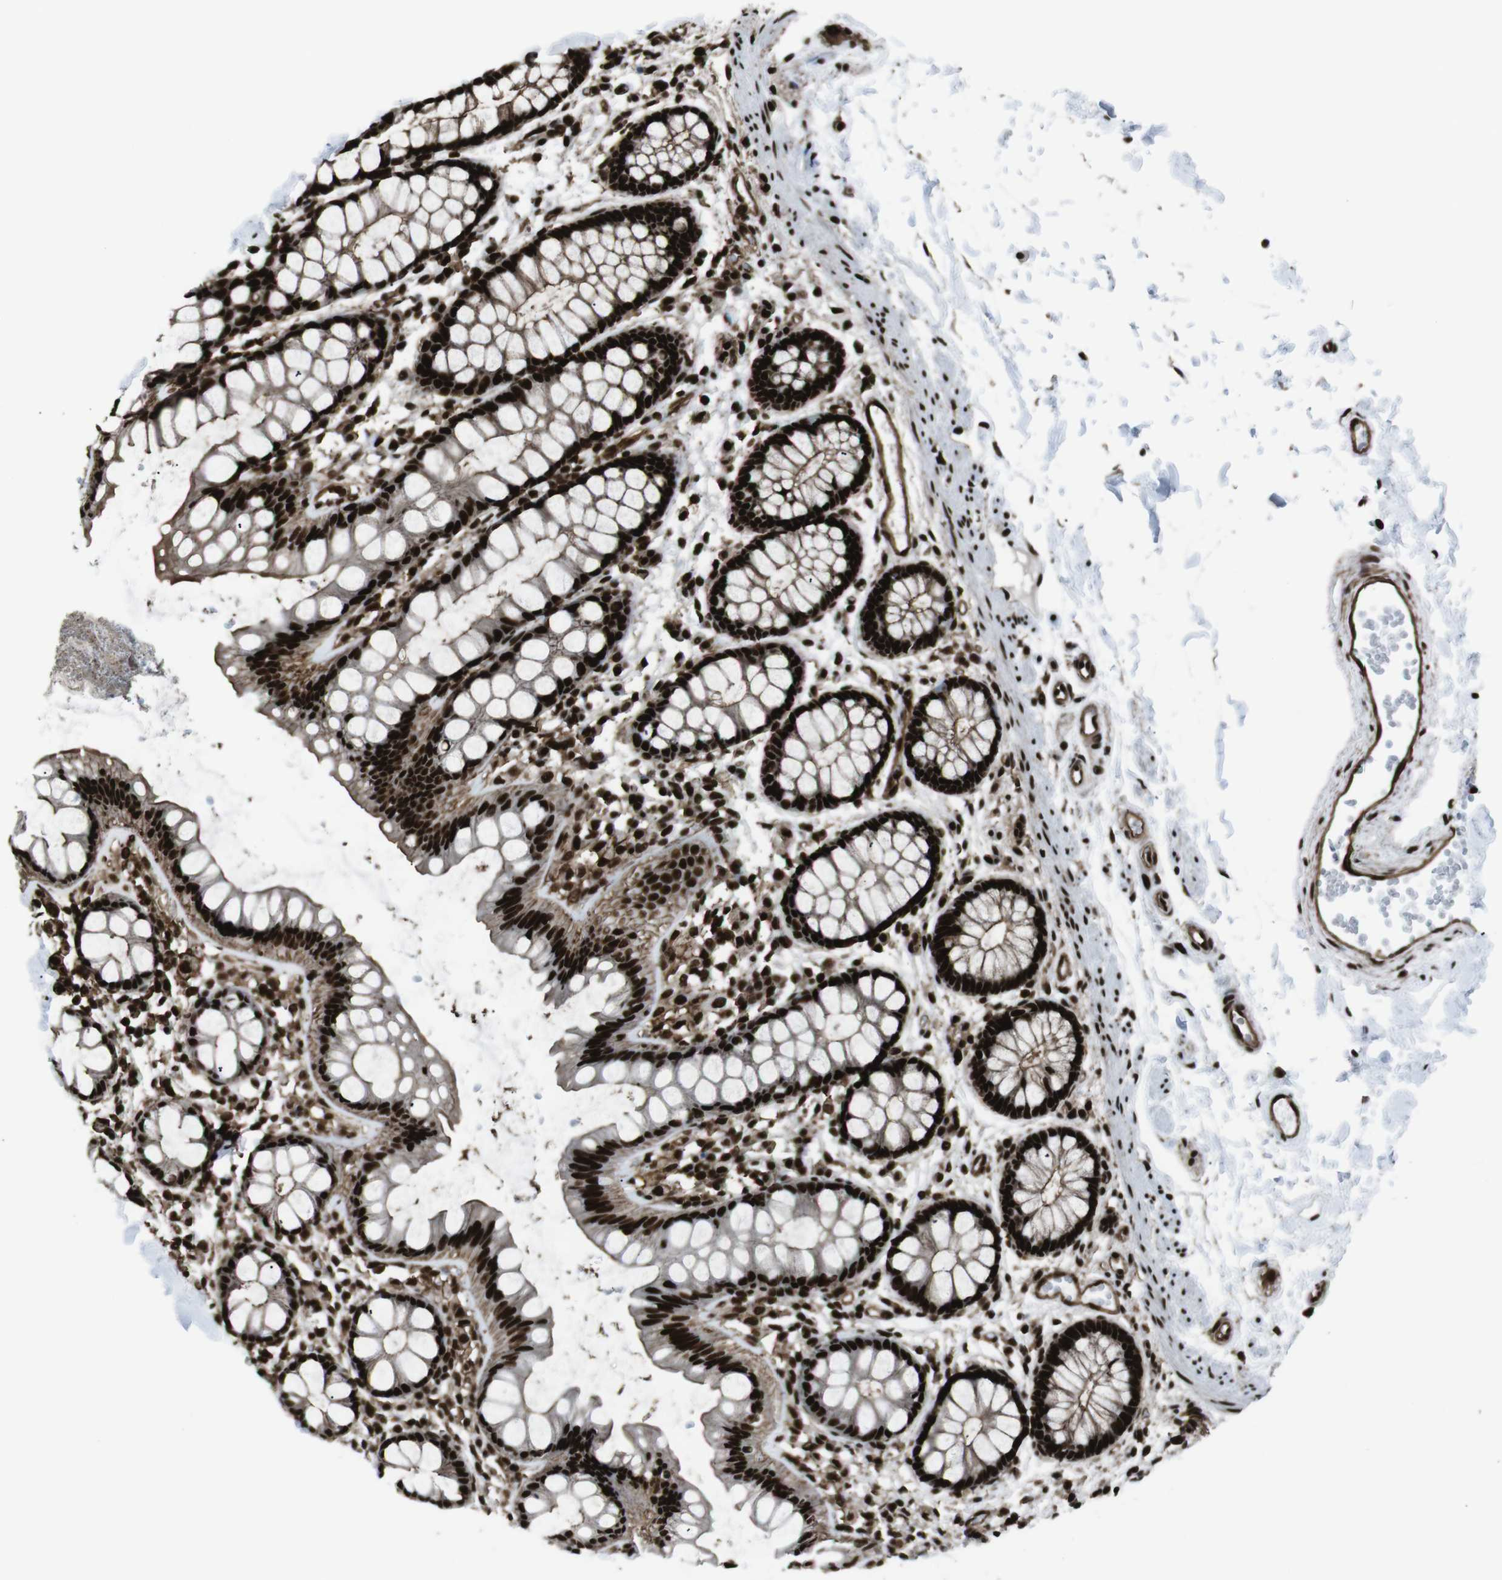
{"staining": {"intensity": "strong", "quantity": ">75%", "location": "cytoplasmic/membranous,nuclear"}, "tissue": "rectum", "cell_type": "Glandular cells", "image_type": "normal", "snomed": [{"axis": "morphology", "description": "Normal tissue, NOS"}, {"axis": "topography", "description": "Rectum"}], "caption": "Protein staining of benign rectum demonstrates strong cytoplasmic/membranous,nuclear staining in approximately >75% of glandular cells.", "gene": "HNRNPU", "patient": {"sex": "female", "age": 66}}